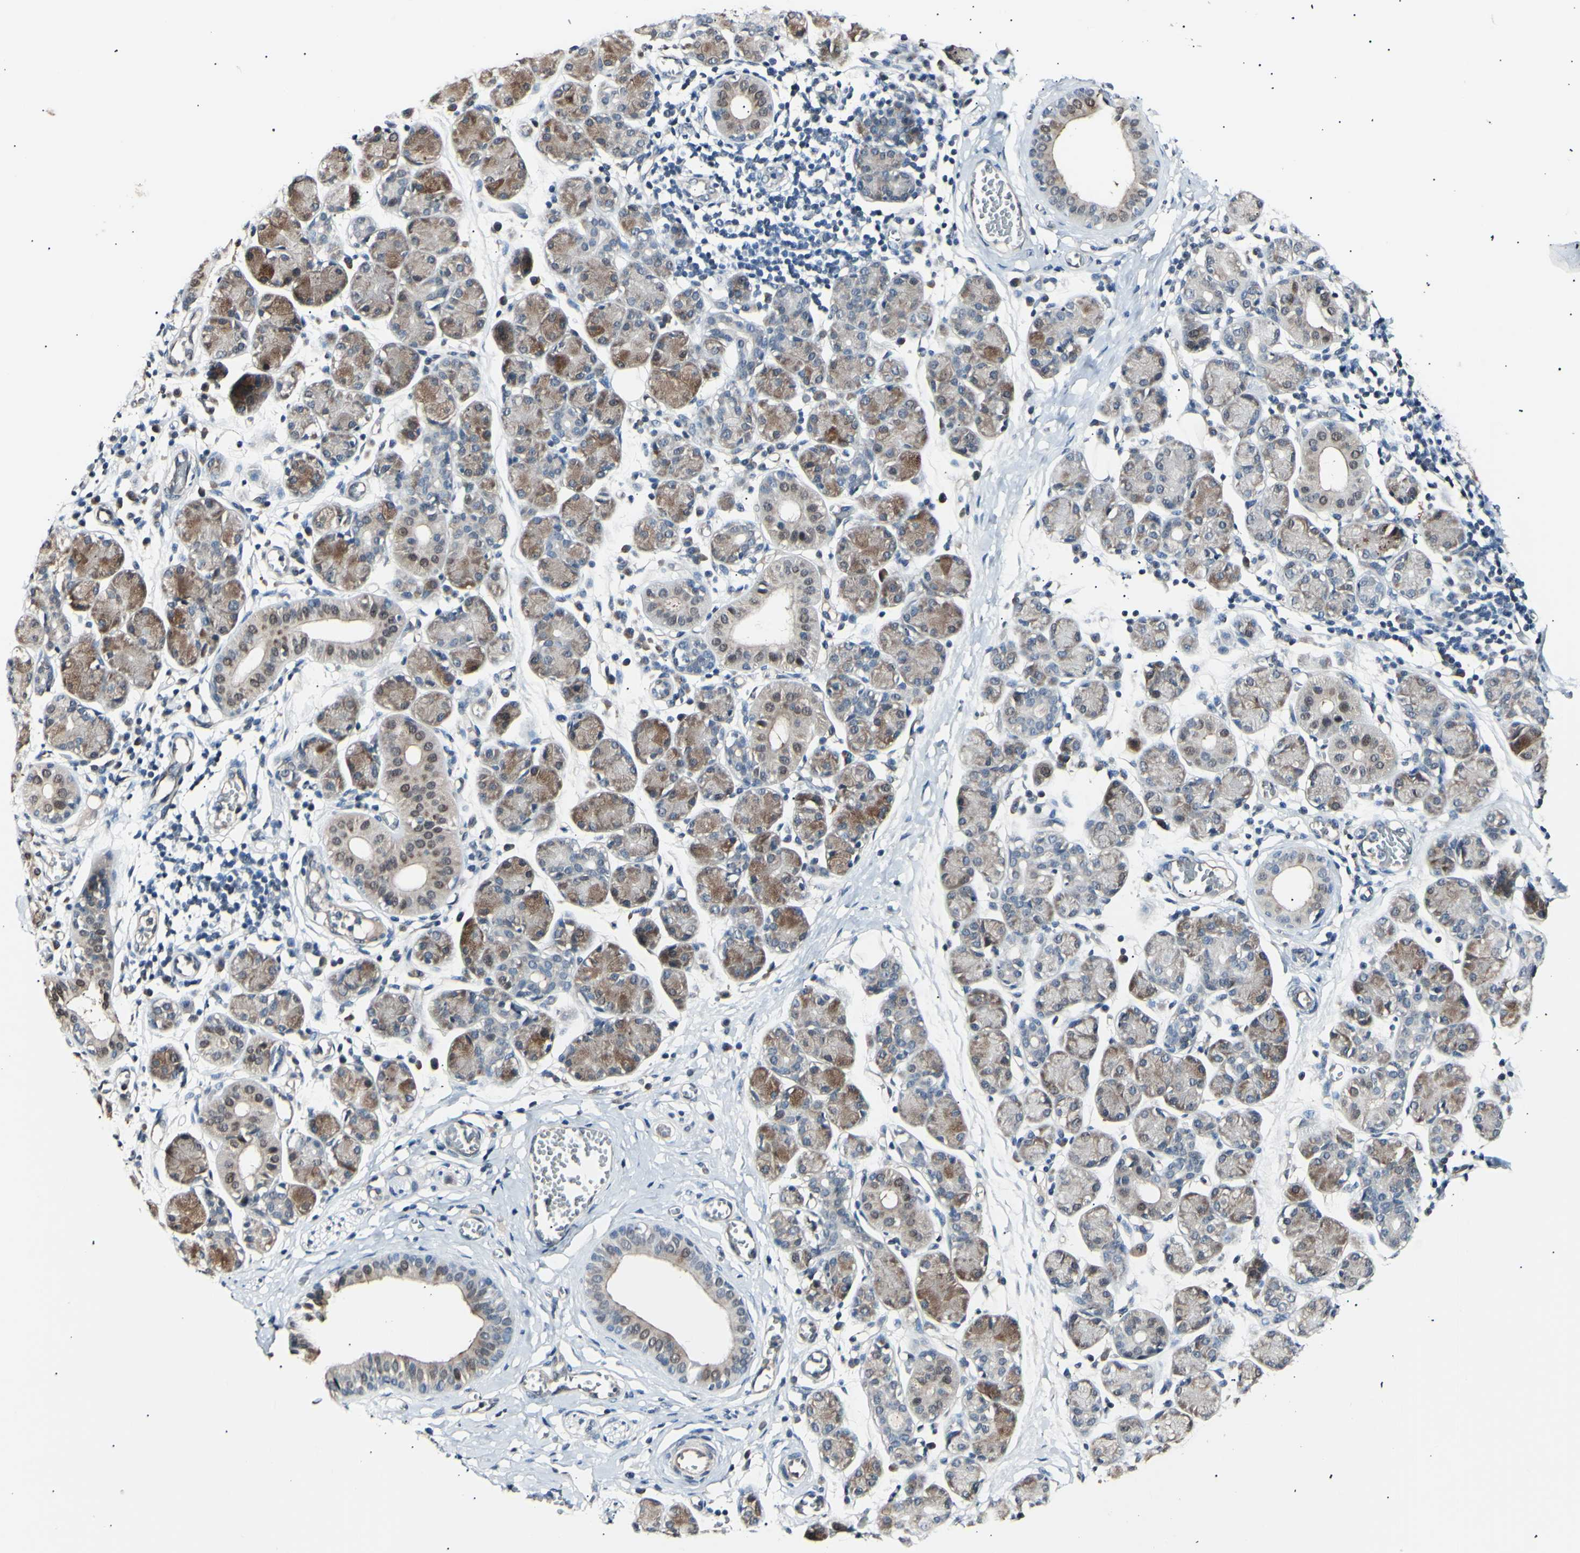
{"staining": {"intensity": "weak", "quantity": "25%-75%", "location": "cytoplasmic/membranous"}, "tissue": "salivary gland", "cell_type": "Glandular cells", "image_type": "normal", "snomed": [{"axis": "morphology", "description": "Normal tissue, NOS"}, {"axis": "morphology", "description": "Inflammation, NOS"}, {"axis": "topography", "description": "Lymph node"}, {"axis": "topography", "description": "Salivary gland"}], "caption": "Normal salivary gland exhibits weak cytoplasmic/membranous positivity in about 25%-75% of glandular cells, visualized by immunohistochemistry. (brown staining indicates protein expression, while blue staining denotes nuclei).", "gene": "AK1", "patient": {"sex": "male", "age": 3}}